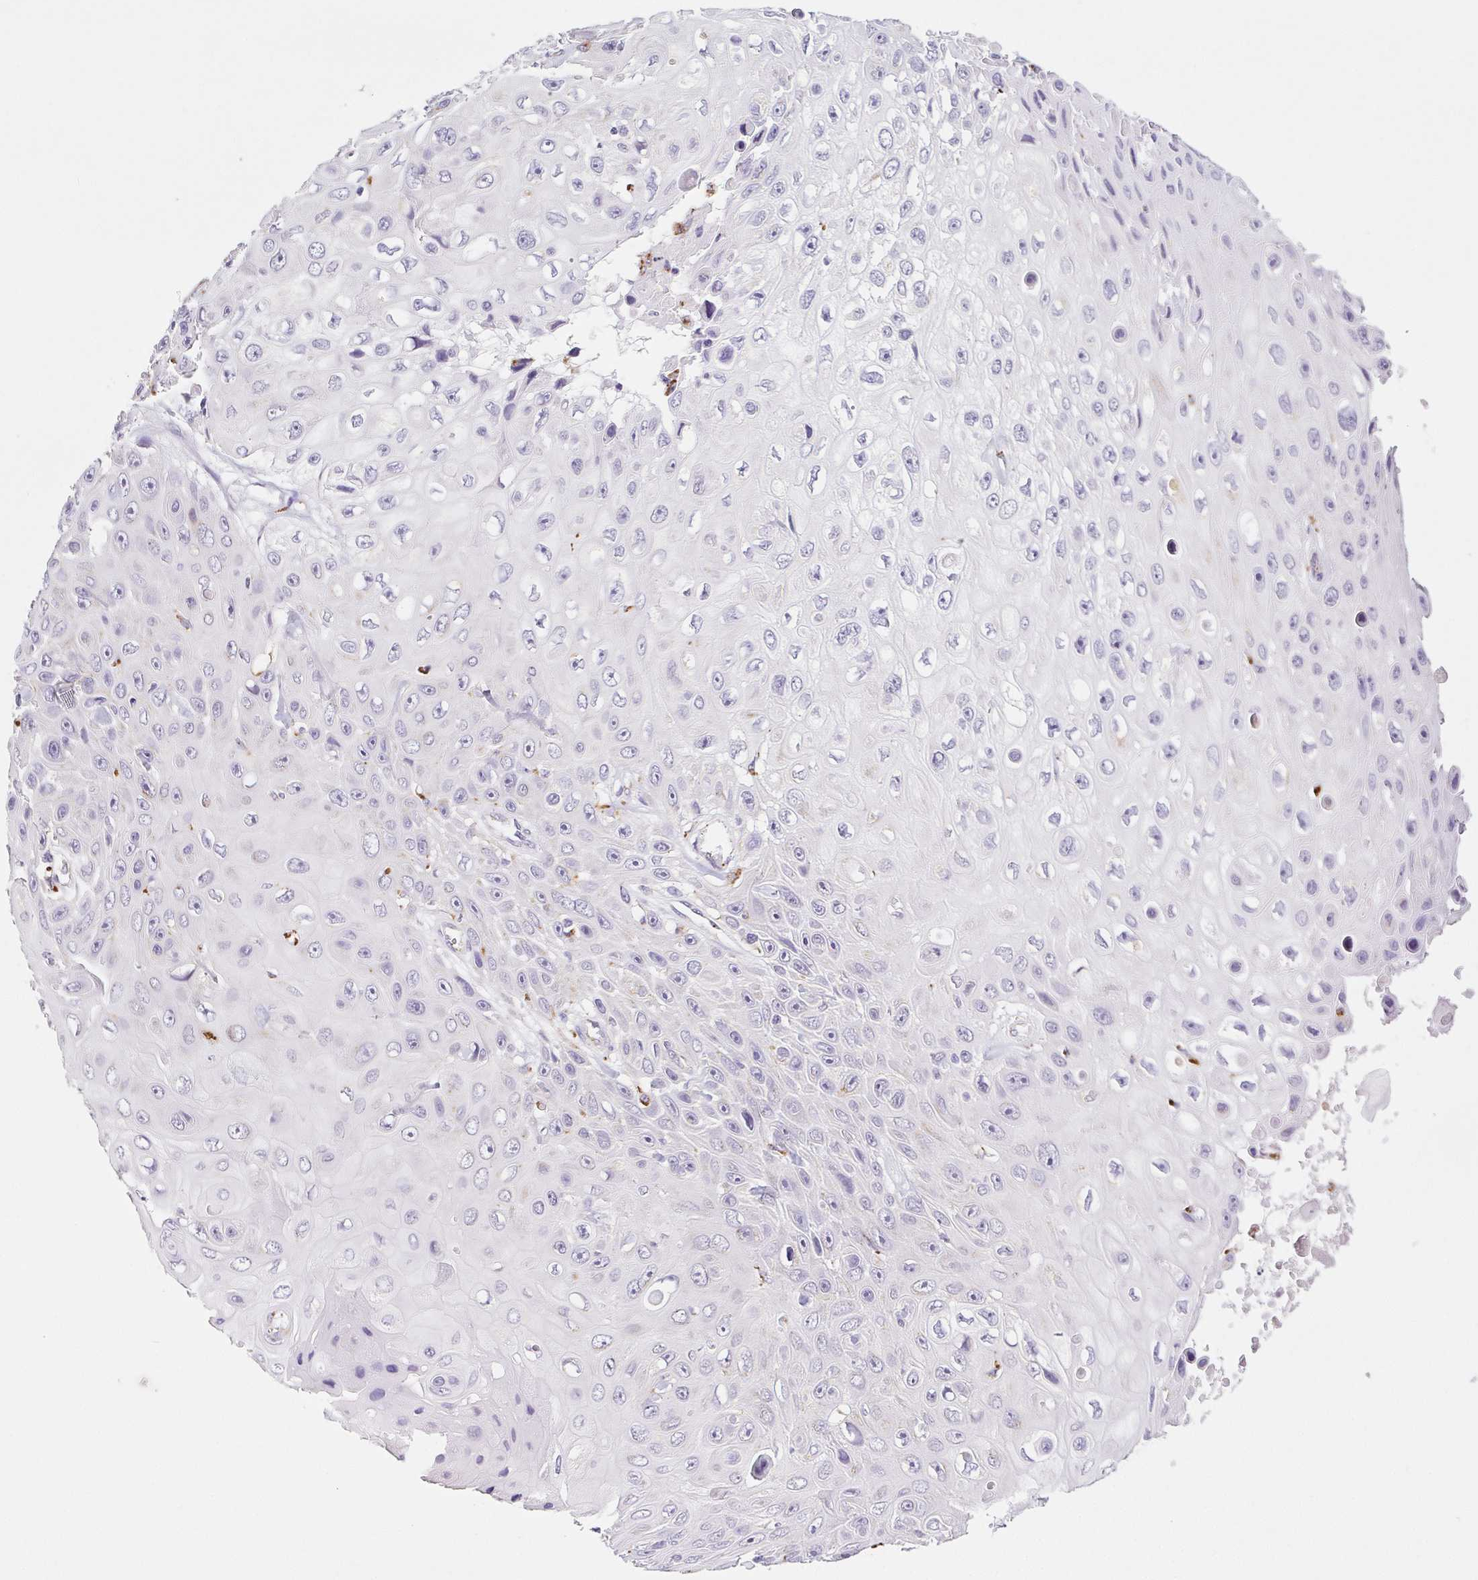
{"staining": {"intensity": "negative", "quantity": "none", "location": "none"}, "tissue": "skin cancer", "cell_type": "Tumor cells", "image_type": "cancer", "snomed": [{"axis": "morphology", "description": "Squamous cell carcinoma, NOS"}, {"axis": "topography", "description": "Skin"}], "caption": "Tumor cells are negative for protein expression in human skin squamous cell carcinoma.", "gene": "LIPA", "patient": {"sex": "male", "age": 82}}